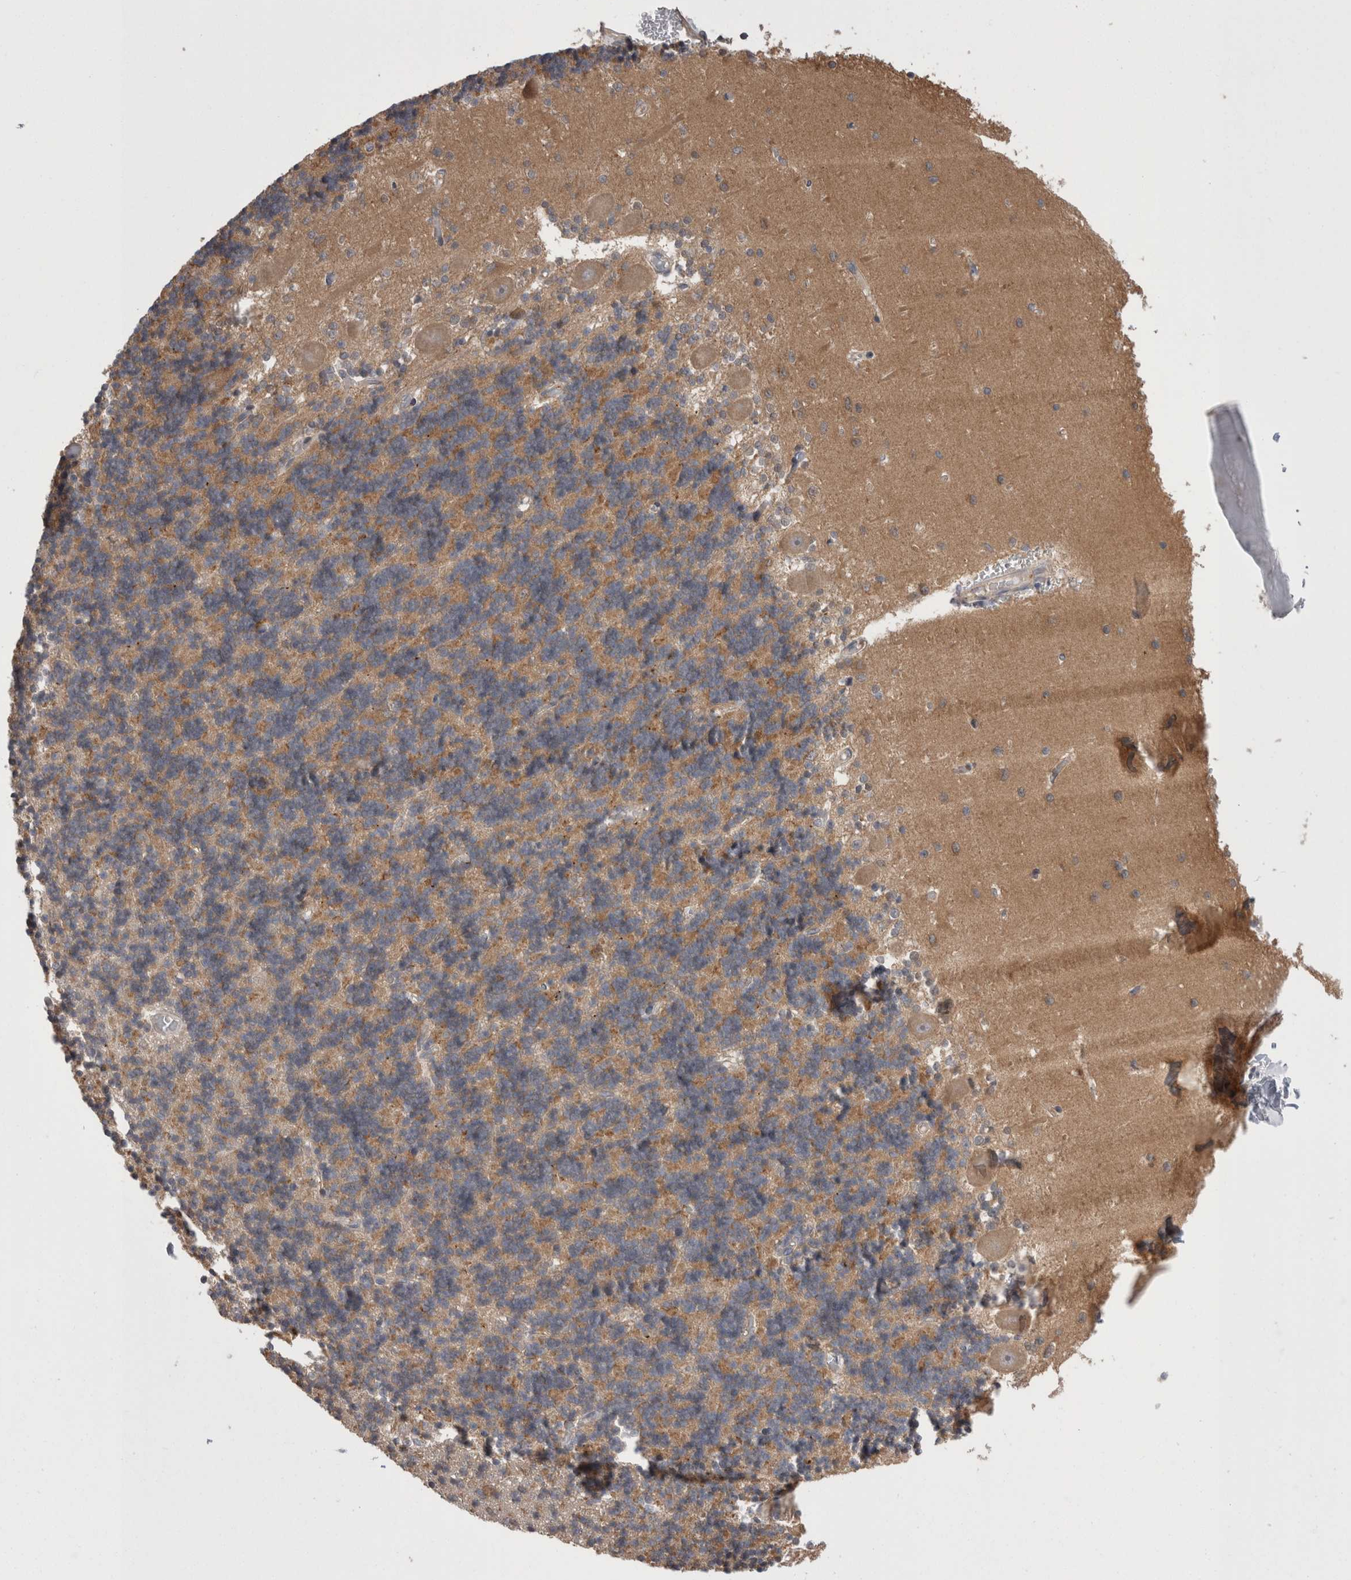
{"staining": {"intensity": "moderate", "quantity": ">75%", "location": "cytoplasmic/membranous"}, "tissue": "cerebellum", "cell_type": "Cells in granular layer", "image_type": "normal", "snomed": [{"axis": "morphology", "description": "Normal tissue, NOS"}, {"axis": "topography", "description": "Cerebellum"}], "caption": "Protein expression analysis of benign human cerebellum reveals moderate cytoplasmic/membranous staining in approximately >75% of cells in granular layer.", "gene": "DCTN6", "patient": {"sex": "male", "age": 37}}